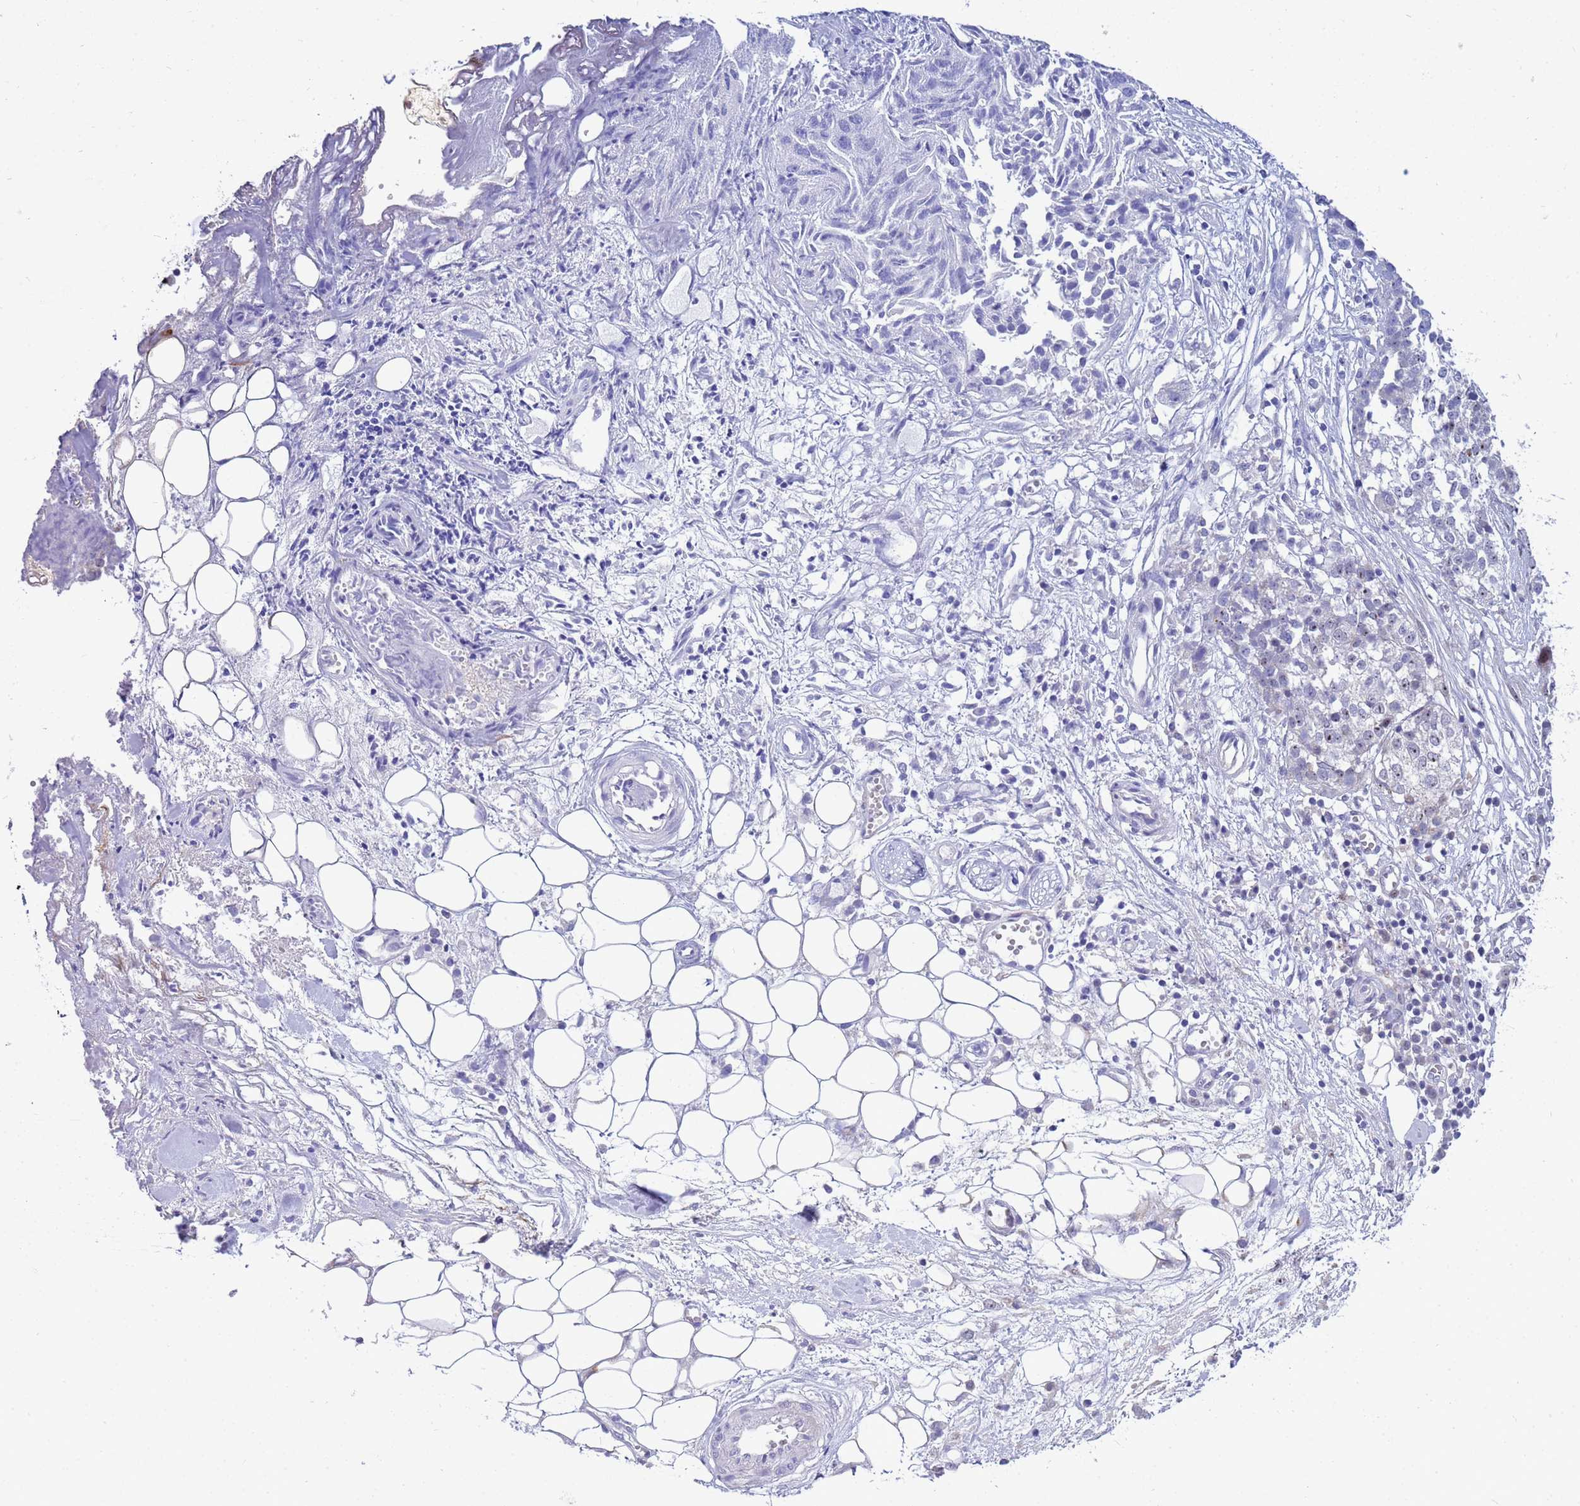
{"staining": {"intensity": "moderate", "quantity": "<25%", "location": "nuclear"}, "tissue": "ovarian cancer", "cell_type": "Tumor cells", "image_type": "cancer", "snomed": [{"axis": "morphology", "description": "Cystadenocarcinoma, serous, NOS"}, {"axis": "topography", "description": "Soft tissue"}, {"axis": "topography", "description": "Ovary"}], "caption": "Protein expression by immunohistochemistry exhibits moderate nuclear expression in approximately <25% of tumor cells in ovarian cancer.", "gene": "LRATD1", "patient": {"sex": "female", "age": 57}}